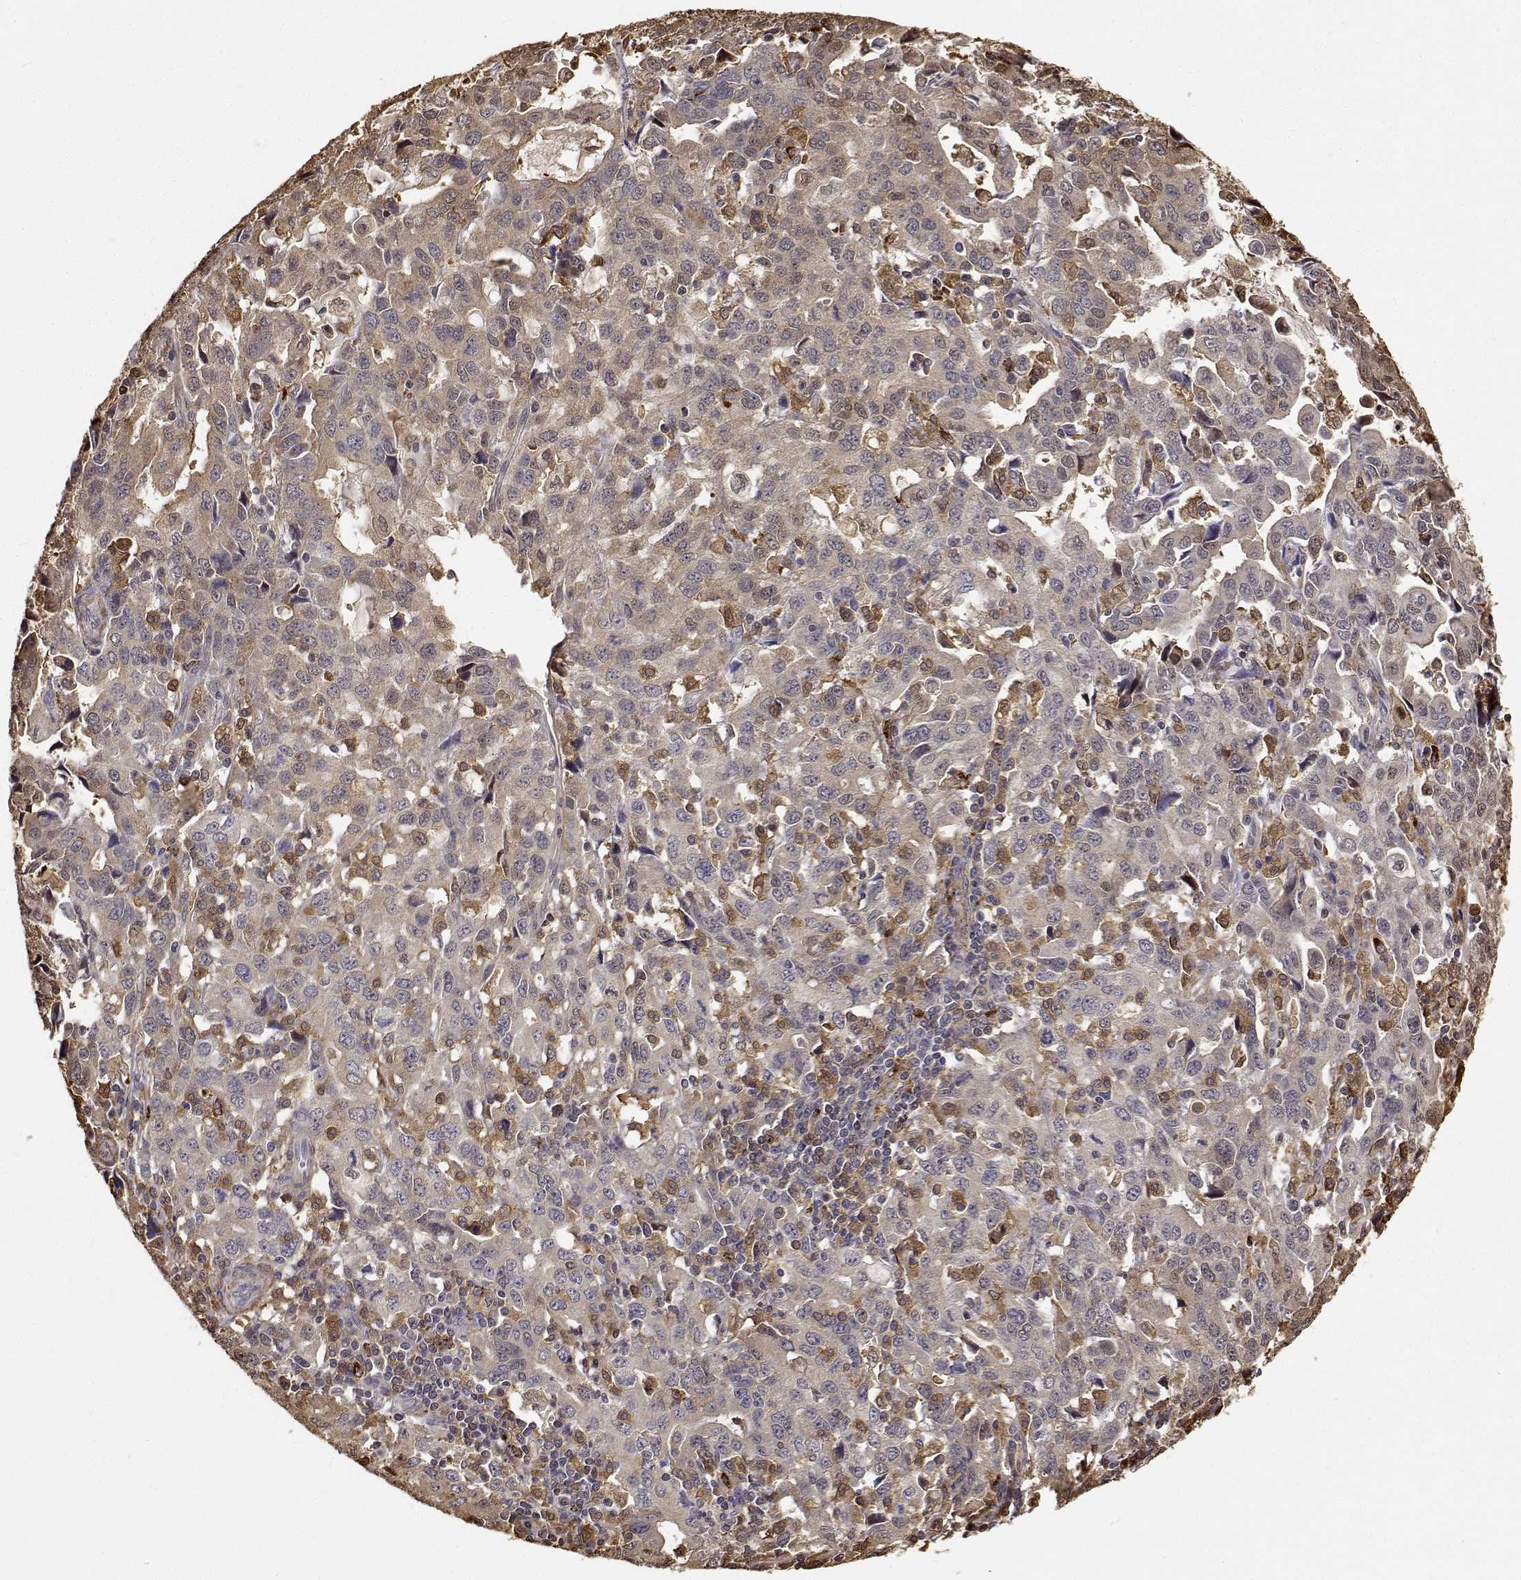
{"staining": {"intensity": "negative", "quantity": "none", "location": "none"}, "tissue": "stomach cancer", "cell_type": "Tumor cells", "image_type": "cancer", "snomed": [{"axis": "morphology", "description": "Adenocarcinoma, NOS"}, {"axis": "topography", "description": "Stomach, upper"}], "caption": "This is an immunohistochemistry (IHC) histopathology image of human adenocarcinoma (stomach). There is no staining in tumor cells.", "gene": "PCID2", "patient": {"sex": "male", "age": 85}}